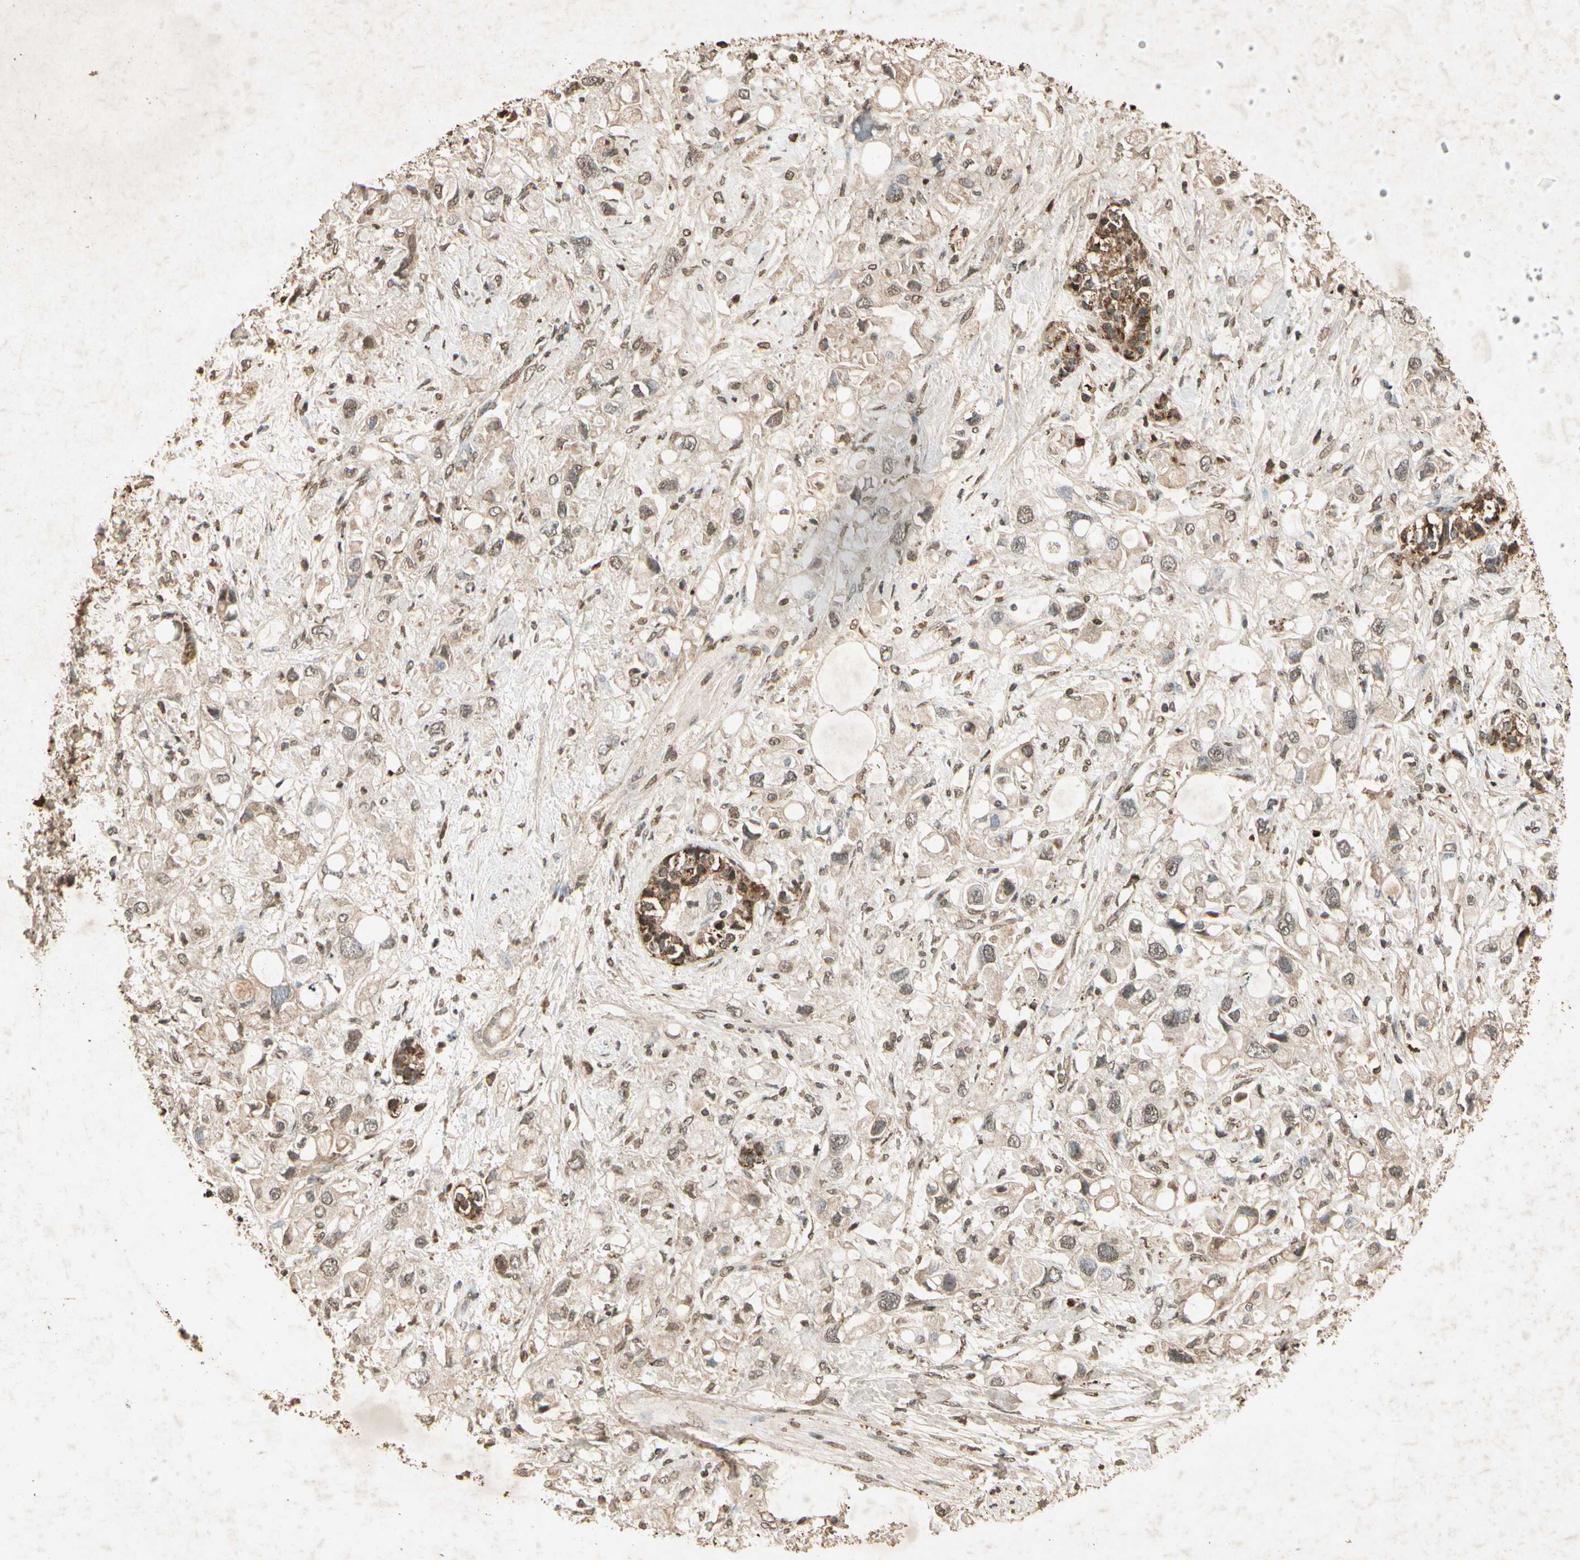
{"staining": {"intensity": "weak", "quantity": ">75%", "location": "cytoplasmic/membranous,nuclear"}, "tissue": "pancreatic cancer", "cell_type": "Tumor cells", "image_type": "cancer", "snomed": [{"axis": "morphology", "description": "Adenocarcinoma, NOS"}, {"axis": "topography", "description": "Pancreas"}], "caption": "This histopathology image exhibits IHC staining of pancreatic cancer (adenocarcinoma), with low weak cytoplasmic/membranous and nuclear positivity in approximately >75% of tumor cells.", "gene": "GC", "patient": {"sex": "female", "age": 56}}